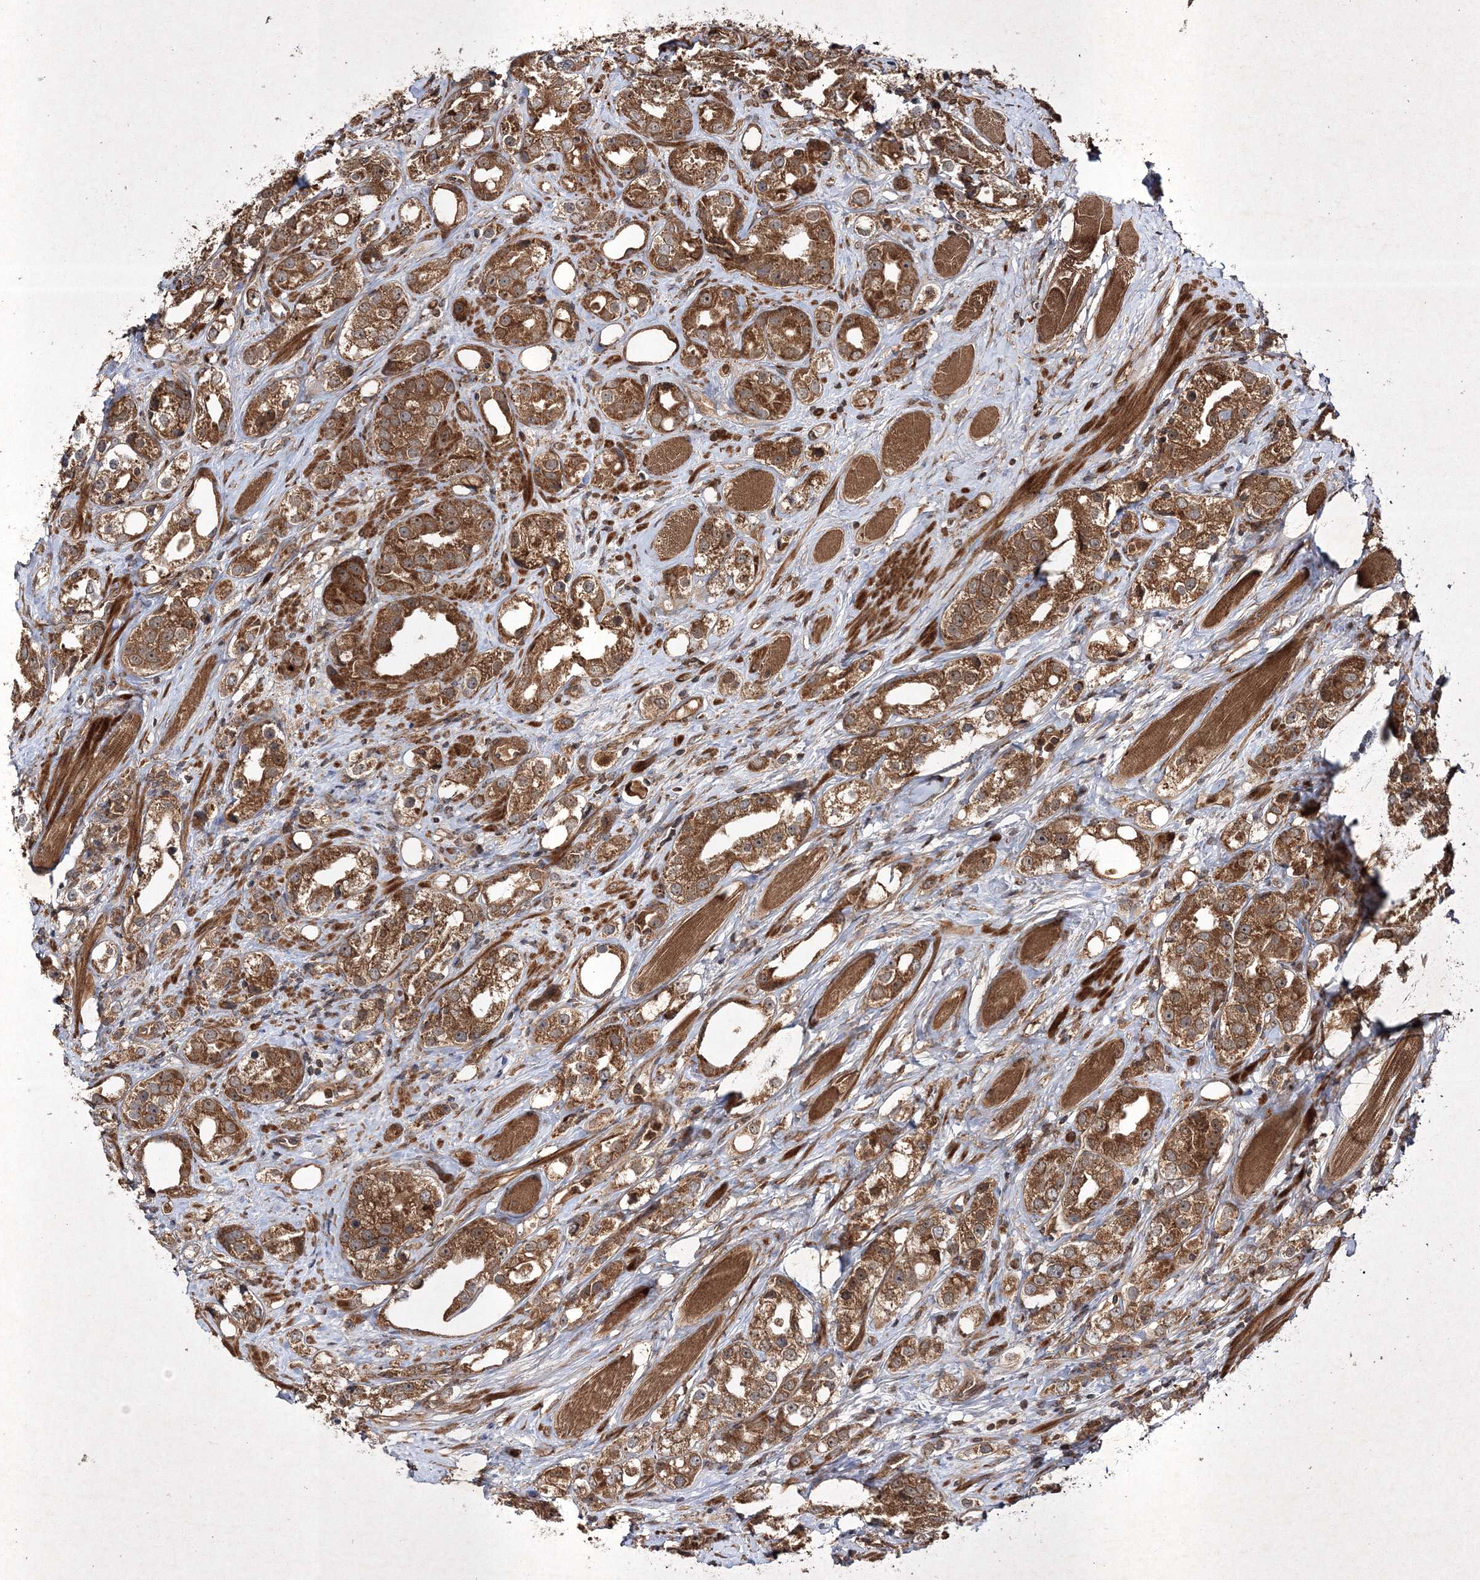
{"staining": {"intensity": "moderate", "quantity": ">75%", "location": "cytoplasmic/membranous"}, "tissue": "prostate cancer", "cell_type": "Tumor cells", "image_type": "cancer", "snomed": [{"axis": "morphology", "description": "Adenocarcinoma, NOS"}, {"axis": "topography", "description": "Prostate"}], "caption": "Prostate cancer stained with a brown dye displays moderate cytoplasmic/membranous positive staining in about >75% of tumor cells.", "gene": "DNAJC13", "patient": {"sex": "male", "age": 79}}